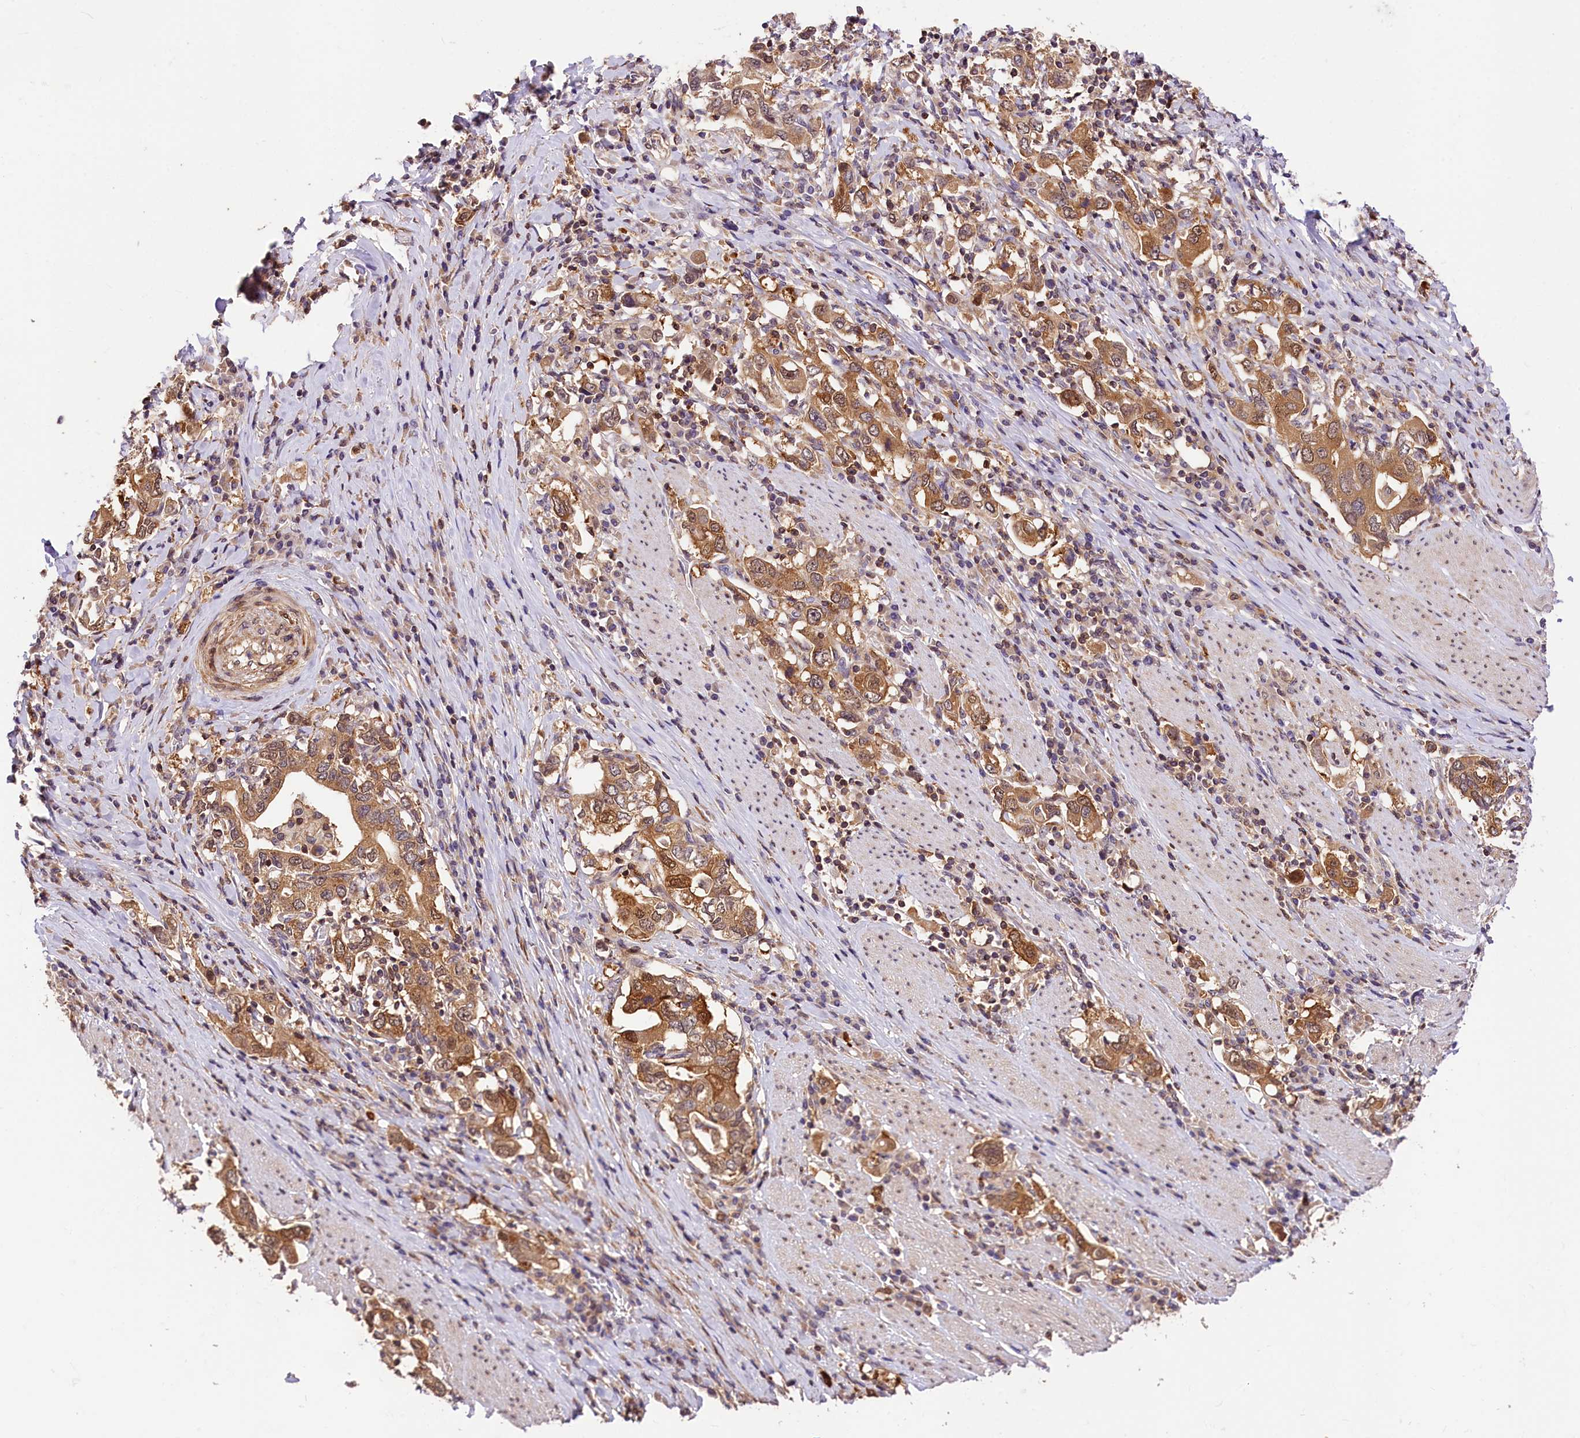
{"staining": {"intensity": "moderate", "quantity": ">75%", "location": "cytoplasmic/membranous,nuclear"}, "tissue": "stomach cancer", "cell_type": "Tumor cells", "image_type": "cancer", "snomed": [{"axis": "morphology", "description": "Adenocarcinoma, NOS"}, {"axis": "topography", "description": "Stomach, upper"}, {"axis": "topography", "description": "Stomach"}], "caption": "Human adenocarcinoma (stomach) stained for a protein (brown) reveals moderate cytoplasmic/membranous and nuclear positive staining in approximately >75% of tumor cells.", "gene": "CHORDC1", "patient": {"sex": "male", "age": 62}}